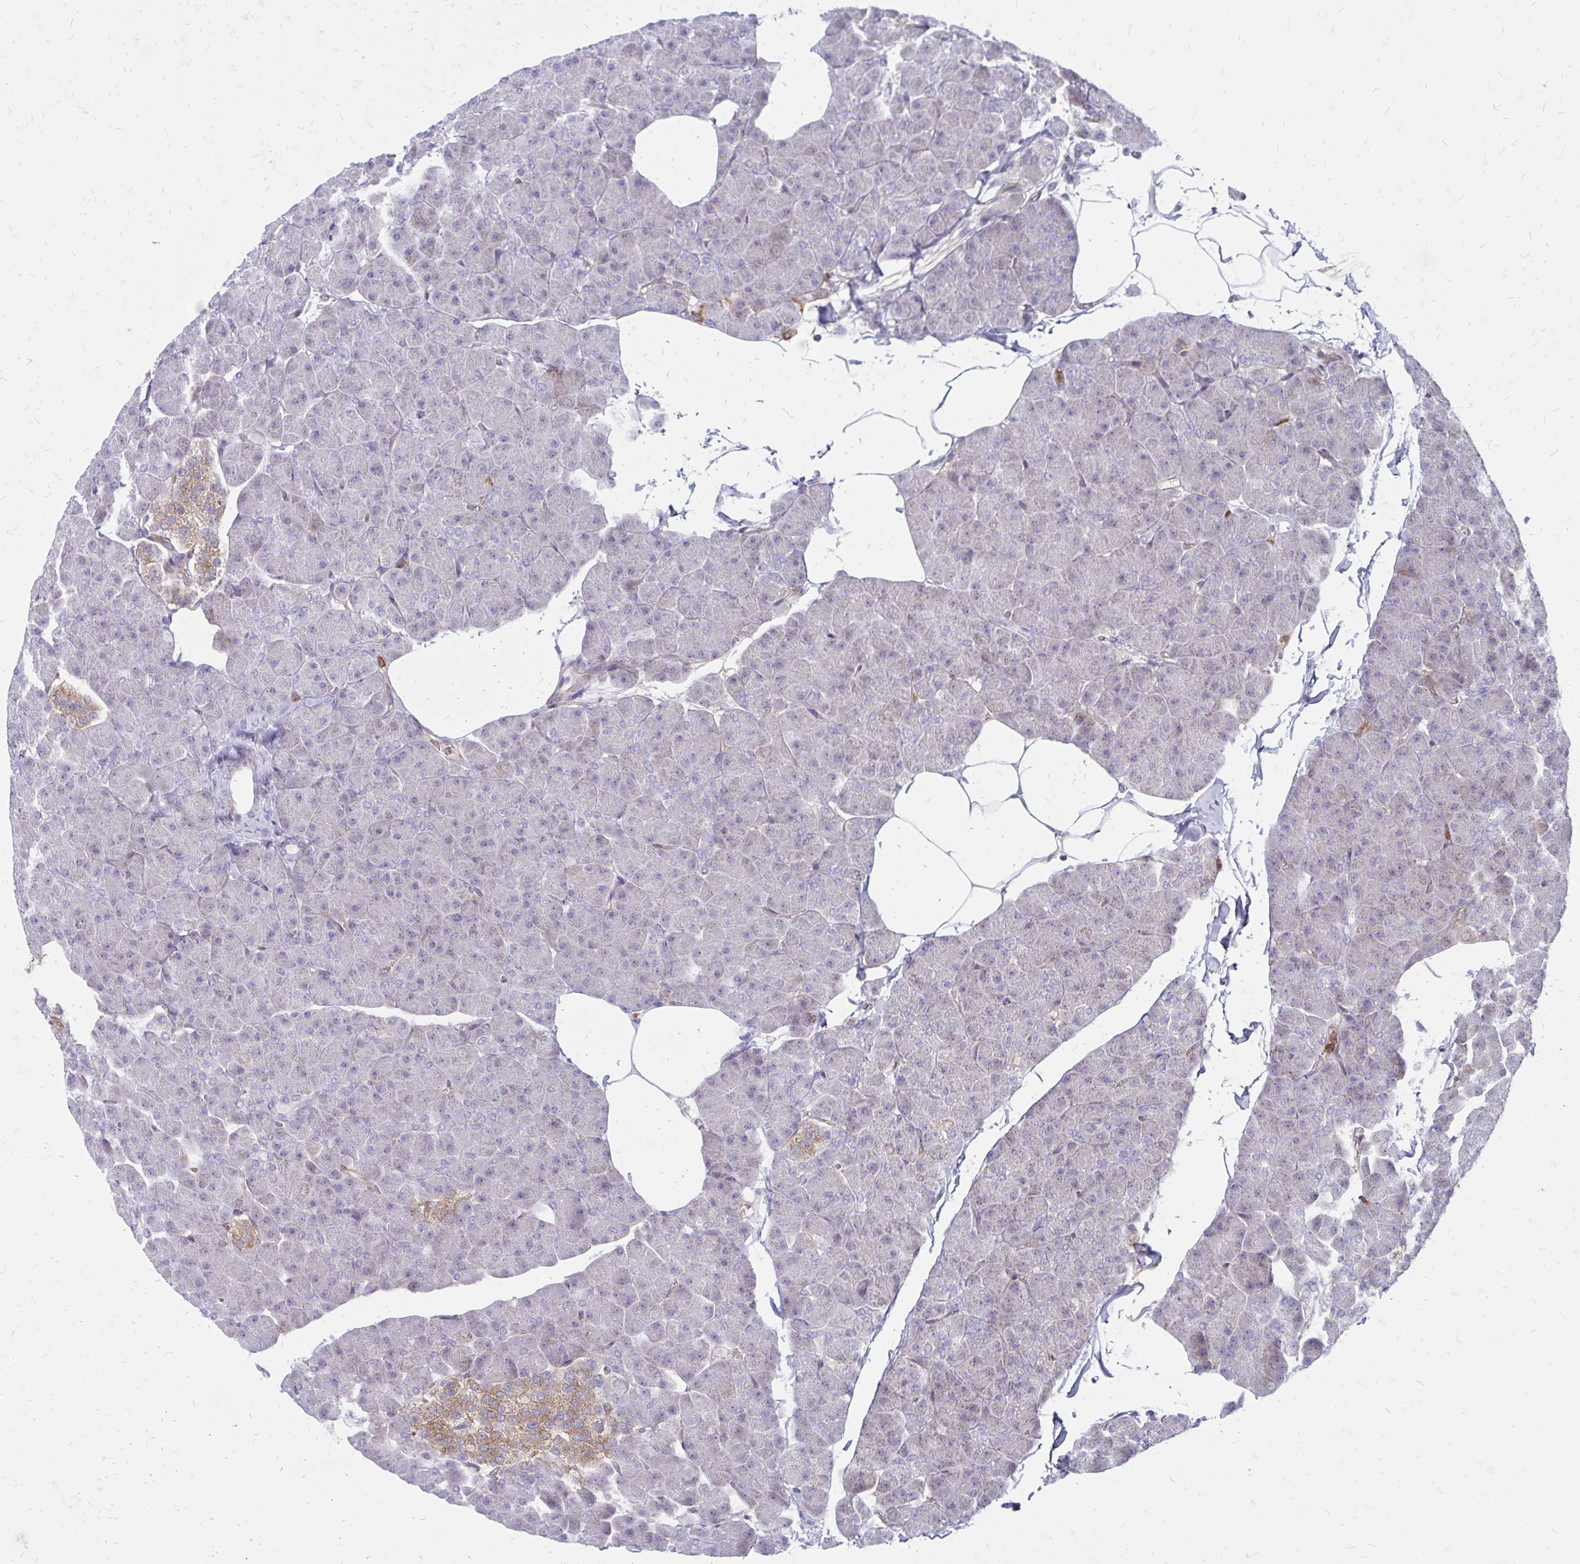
{"staining": {"intensity": "negative", "quantity": "none", "location": "none"}, "tissue": "pancreas", "cell_type": "Exocrine glandular cells", "image_type": "normal", "snomed": [{"axis": "morphology", "description": "Normal tissue, NOS"}, {"axis": "topography", "description": "Pancreas"}], "caption": "Human pancreas stained for a protein using IHC reveals no positivity in exocrine glandular cells.", "gene": "ASAP1", "patient": {"sex": "male", "age": 35}}